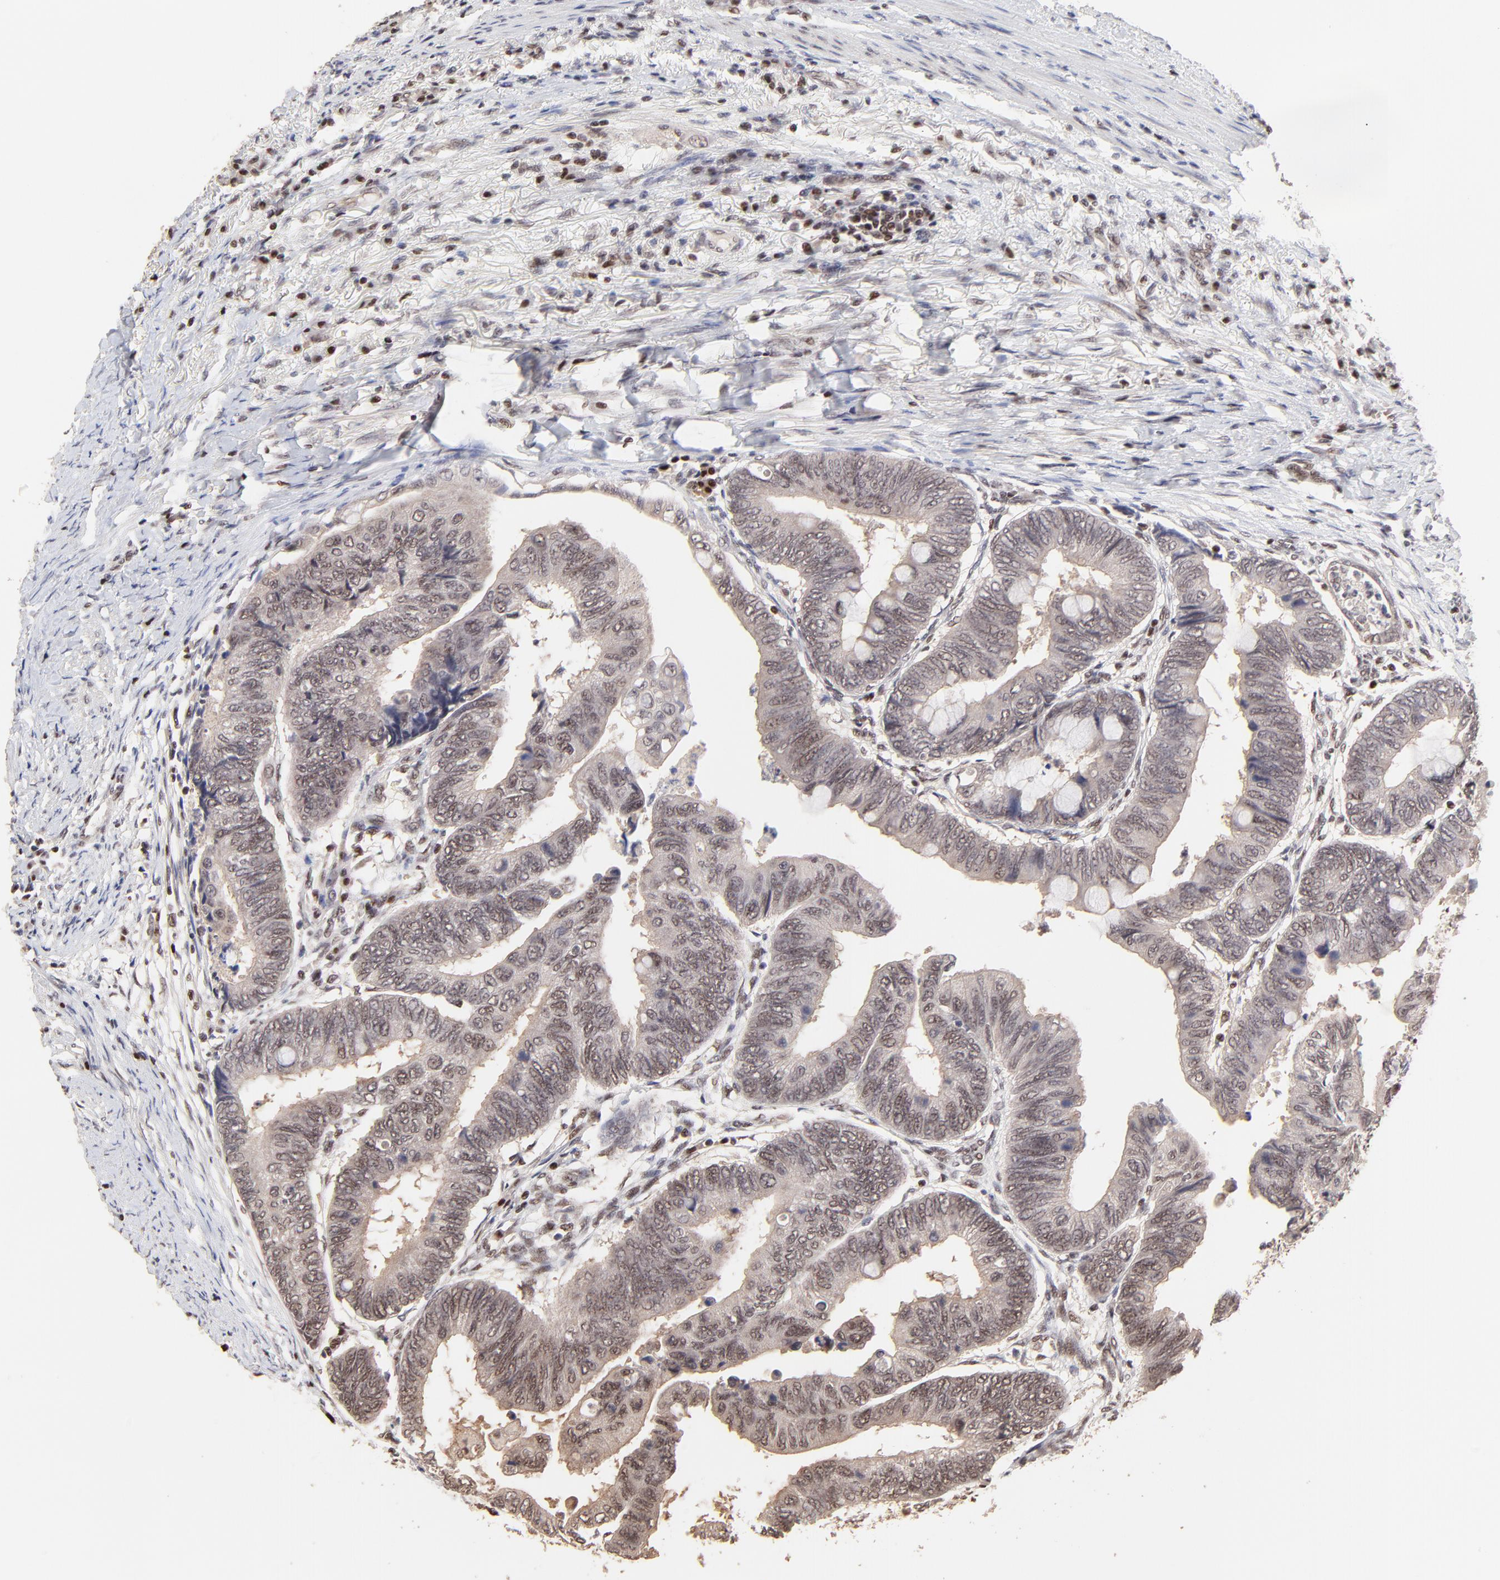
{"staining": {"intensity": "weak", "quantity": "25%-75%", "location": "nuclear"}, "tissue": "colorectal cancer", "cell_type": "Tumor cells", "image_type": "cancer", "snomed": [{"axis": "morphology", "description": "Normal tissue, NOS"}, {"axis": "morphology", "description": "Adenocarcinoma, NOS"}, {"axis": "topography", "description": "Rectum"}, {"axis": "topography", "description": "Peripheral nerve tissue"}], "caption": "Tumor cells exhibit low levels of weak nuclear expression in about 25%-75% of cells in colorectal adenocarcinoma.", "gene": "DSN1", "patient": {"sex": "male", "age": 92}}